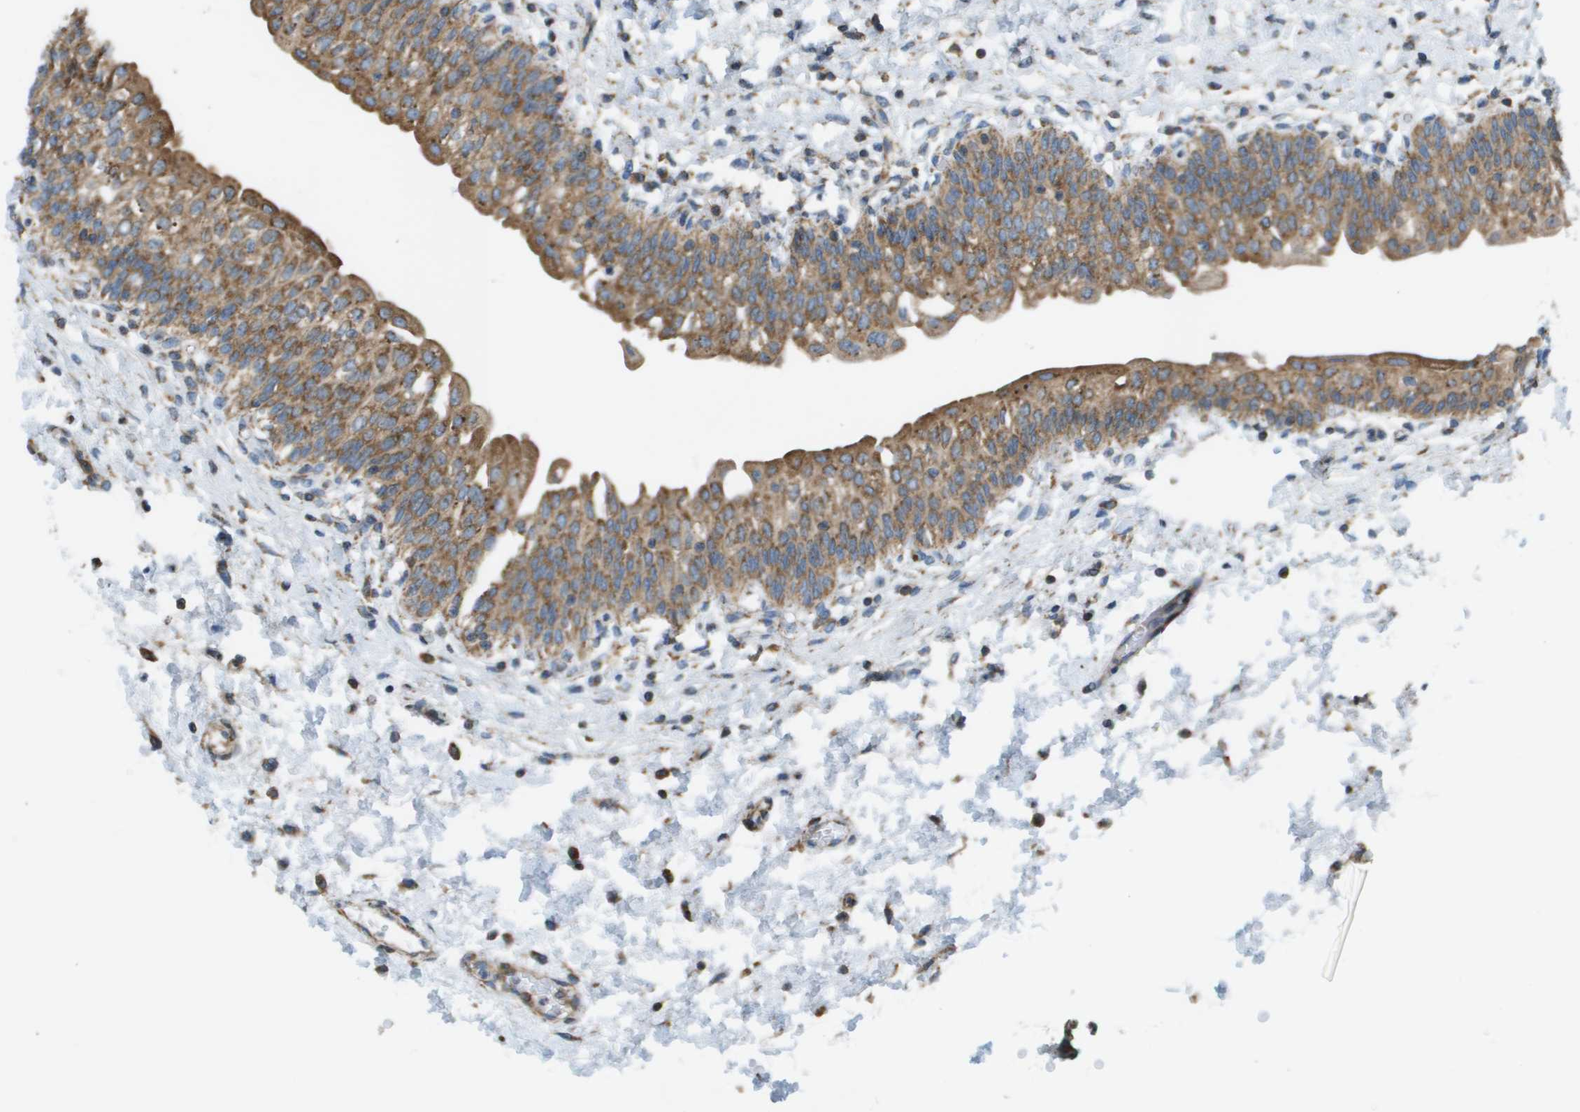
{"staining": {"intensity": "moderate", "quantity": ">75%", "location": "cytoplasmic/membranous"}, "tissue": "urinary bladder", "cell_type": "Urothelial cells", "image_type": "normal", "snomed": [{"axis": "morphology", "description": "Normal tissue, NOS"}, {"axis": "topography", "description": "Urinary bladder"}], "caption": "Immunohistochemistry (IHC) micrograph of normal urinary bladder: urinary bladder stained using immunohistochemistry (IHC) exhibits medium levels of moderate protein expression localized specifically in the cytoplasmic/membranous of urothelial cells, appearing as a cytoplasmic/membranous brown color.", "gene": "TAOK3", "patient": {"sex": "male", "age": 55}}